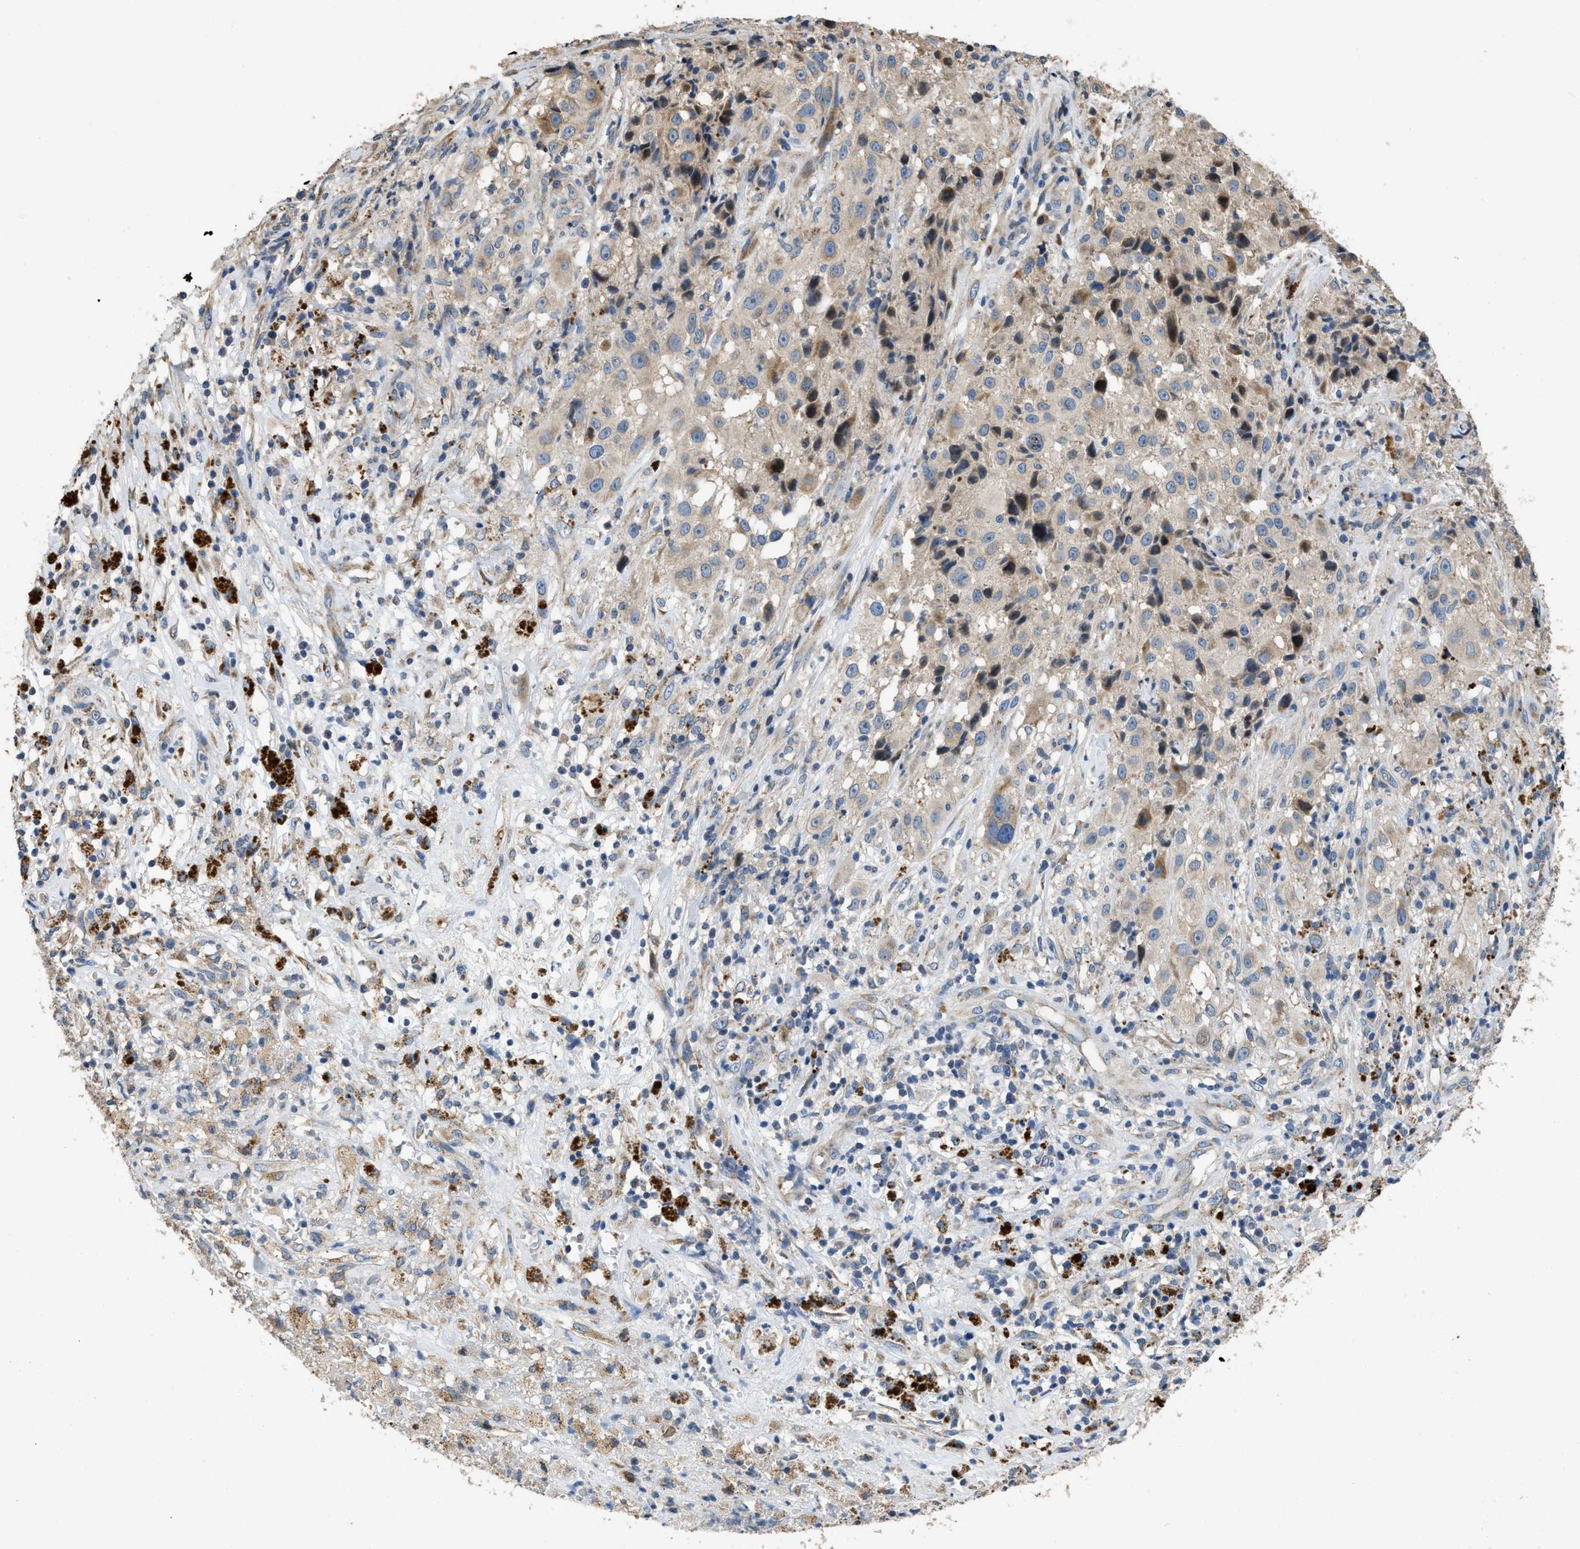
{"staining": {"intensity": "weak", "quantity": "<25%", "location": "cytoplasmic/membranous"}, "tissue": "melanoma", "cell_type": "Tumor cells", "image_type": "cancer", "snomed": [{"axis": "morphology", "description": "Necrosis, NOS"}, {"axis": "morphology", "description": "Malignant melanoma, NOS"}, {"axis": "topography", "description": "Skin"}], "caption": "This is an IHC histopathology image of human melanoma. There is no positivity in tumor cells.", "gene": "TMEM150A", "patient": {"sex": "female", "age": 87}}